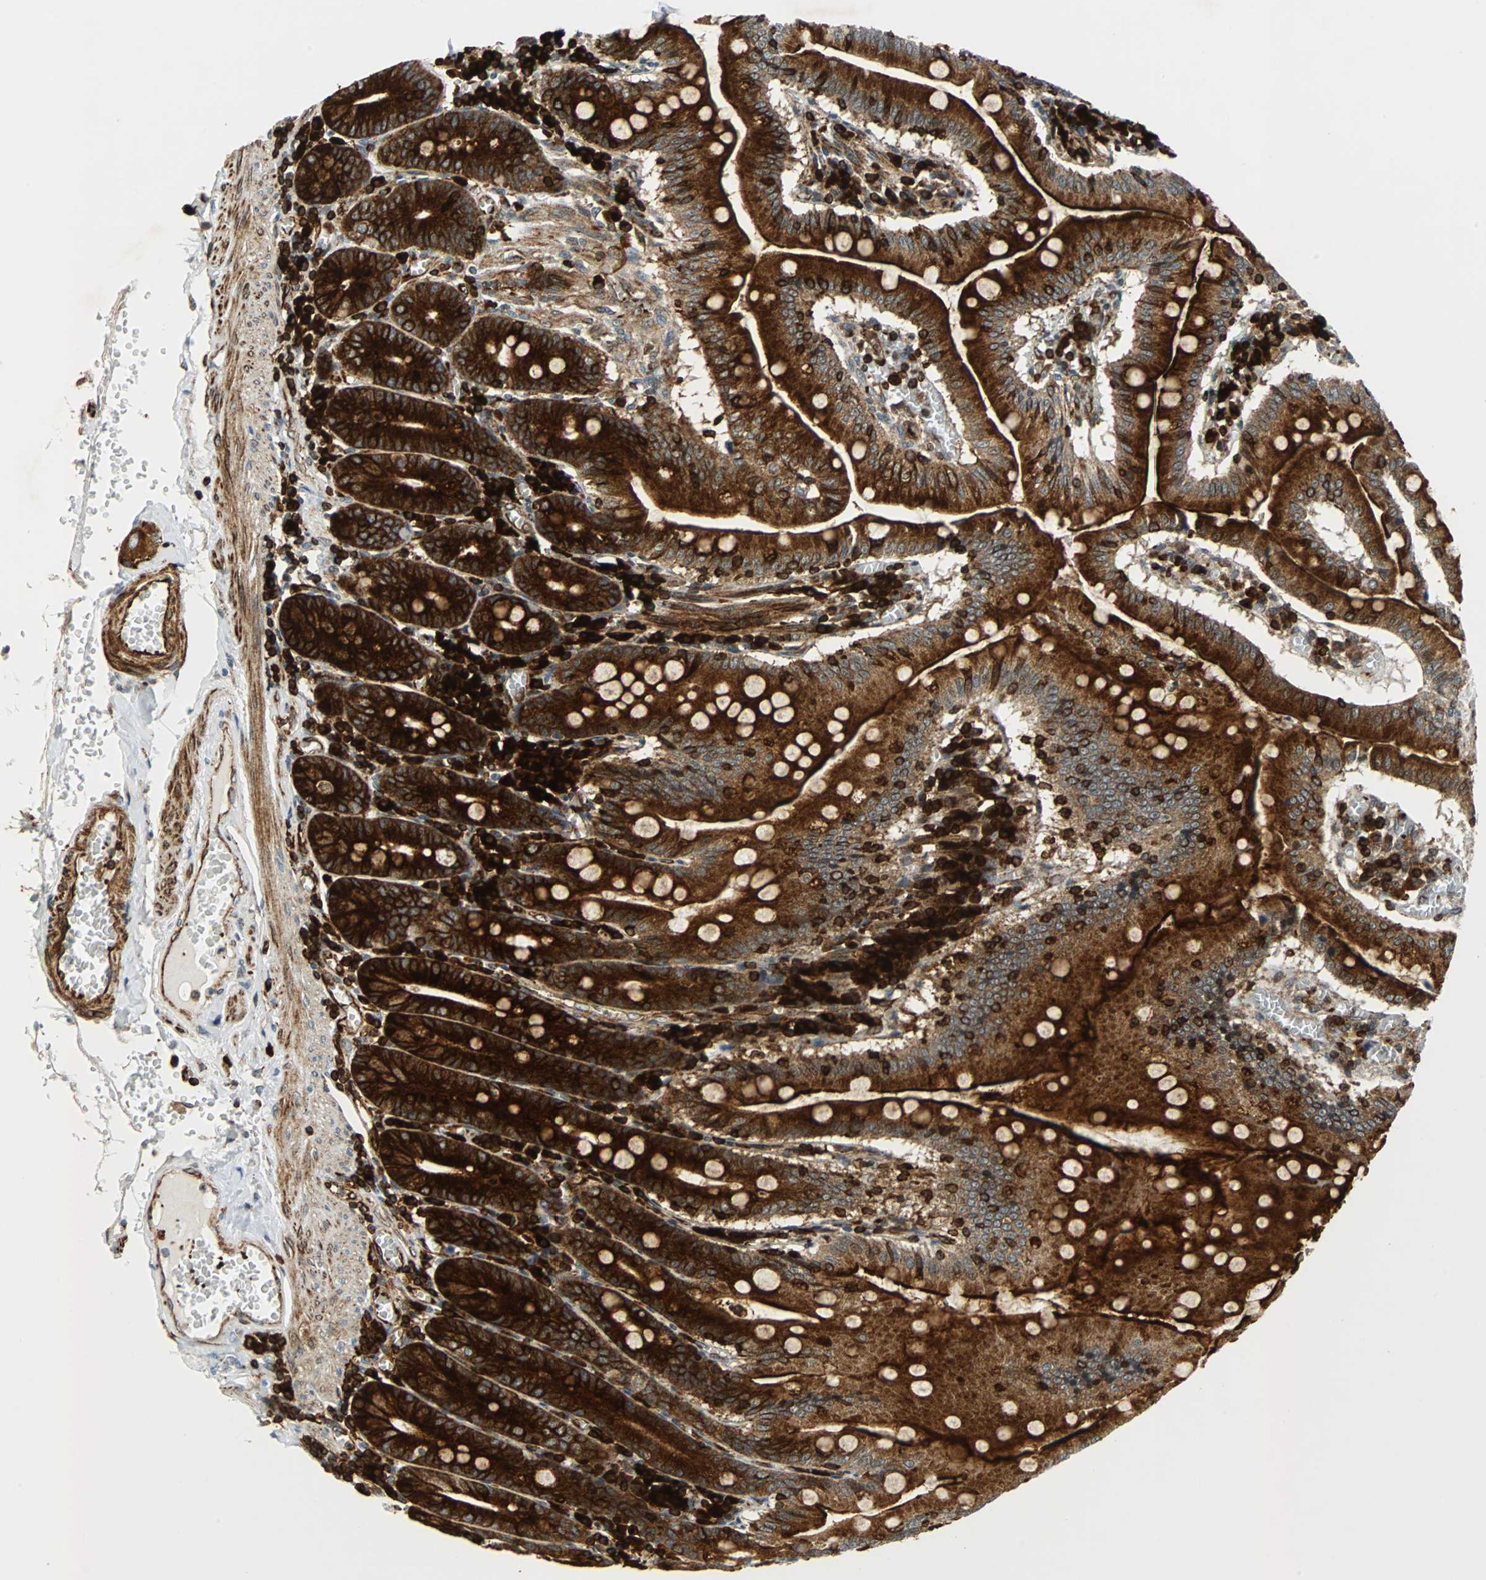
{"staining": {"intensity": "strong", "quantity": ">75%", "location": "cytoplasmic/membranous"}, "tissue": "small intestine", "cell_type": "Glandular cells", "image_type": "normal", "snomed": [{"axis": "morphology", "description": "Normal tissue, NOS"}, {"axis": "topography", "description": "Small intestine"}], "caption": "Immunohistochemical staining of normal human small intestine shows high levels of strong cytoplasmic/membranous staining in approximately >75% of glandular cells.", "gene": "TUBA4A", "patient": {"sex": "male", "age": 71}}